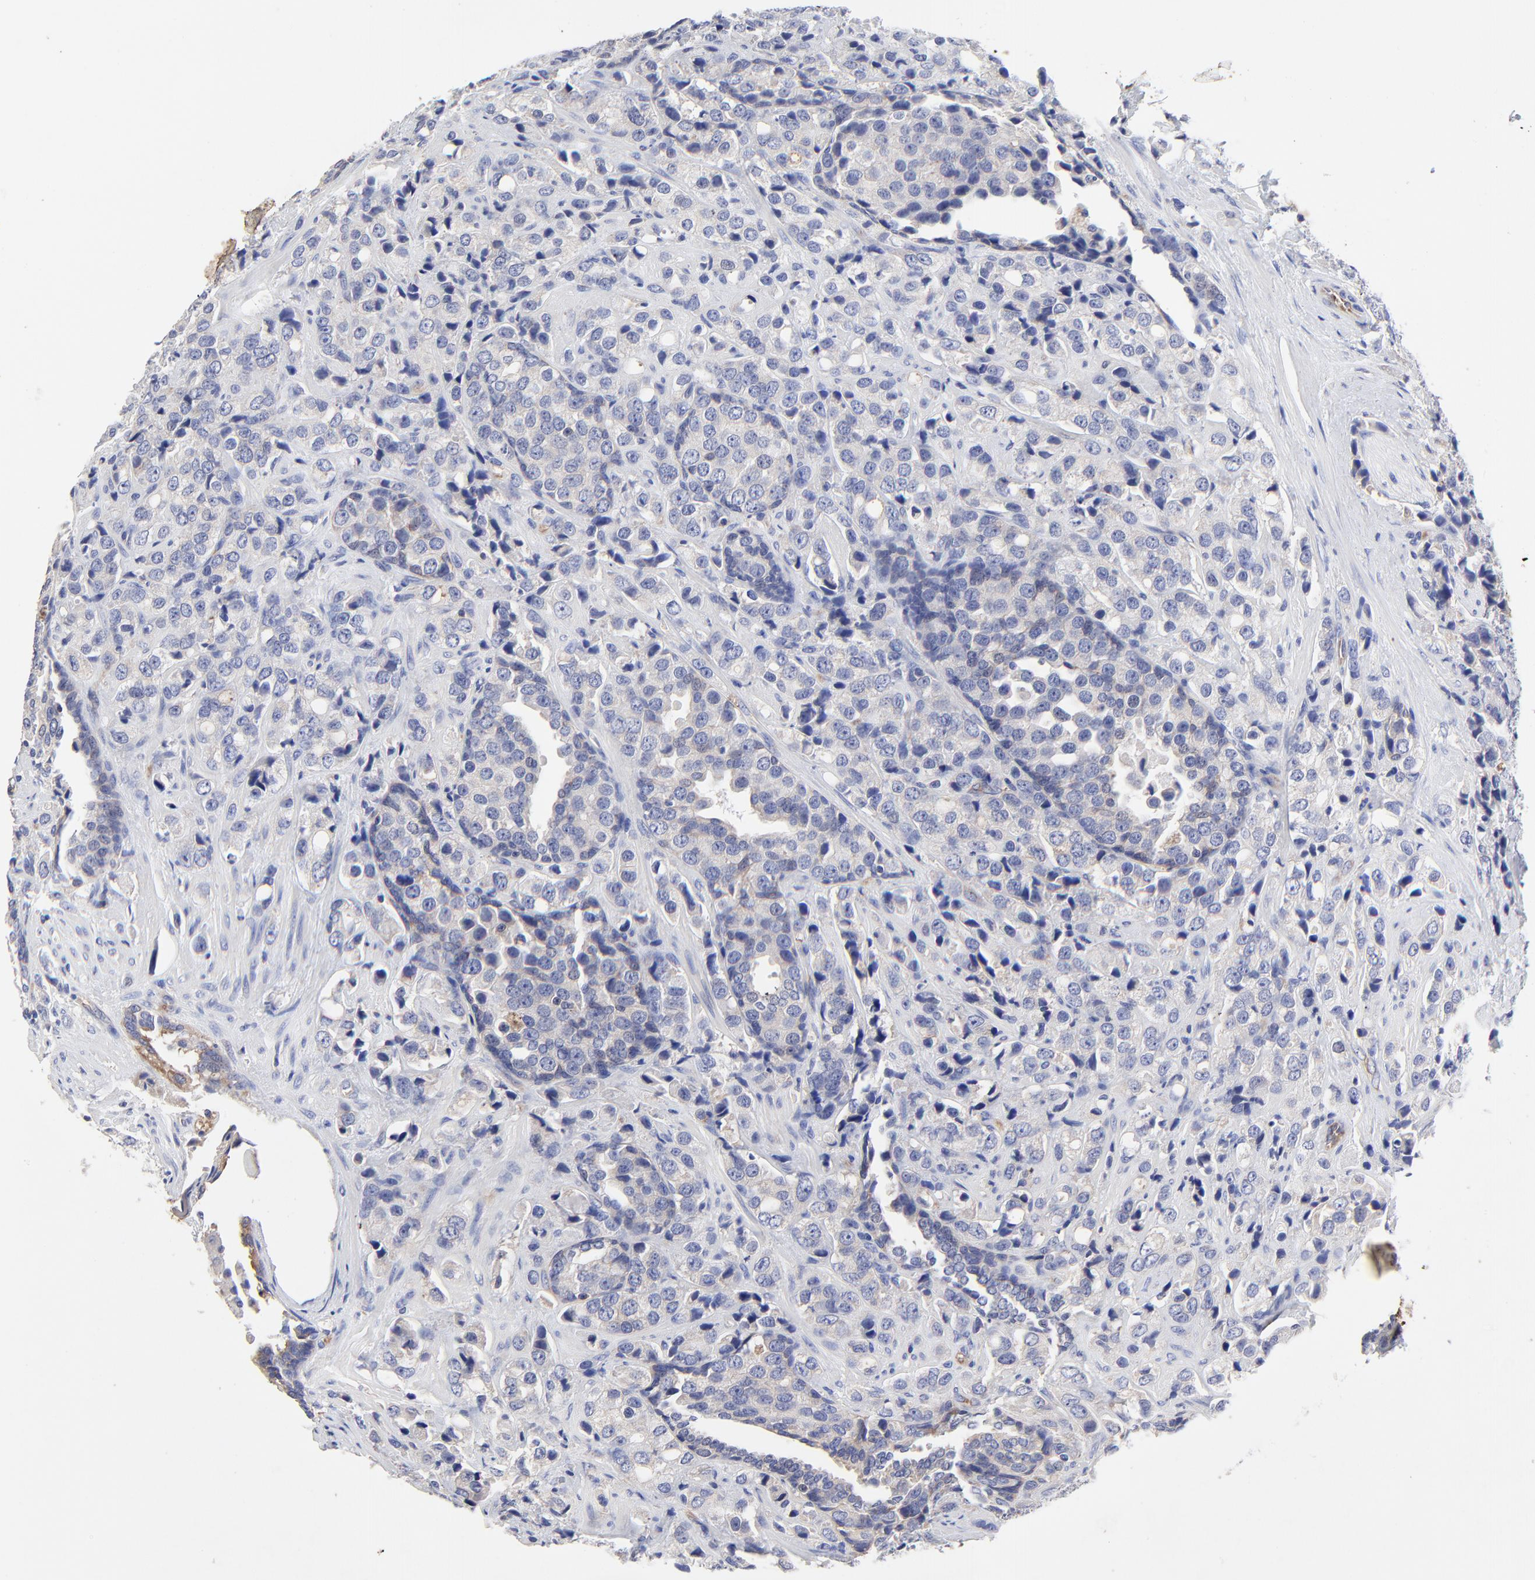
{"staining": {"intensity": "negative", "quantity": "none", "location": "none"}, "tissue": "prostate cancer", "cell_type": "Tumor cells", "image_type": "cancer", "snomed": [{"axis": "morphology", "description": "Adenocarcinoma, High grade"}, {"axis": "topography", "description": "Prostate"}], "caption": "Tumor cells show no significant protein staining in prostate adenocarcinoma (high-grade).", "gene": "SULF2", "patient": {"sex": "male", "age": 70}}